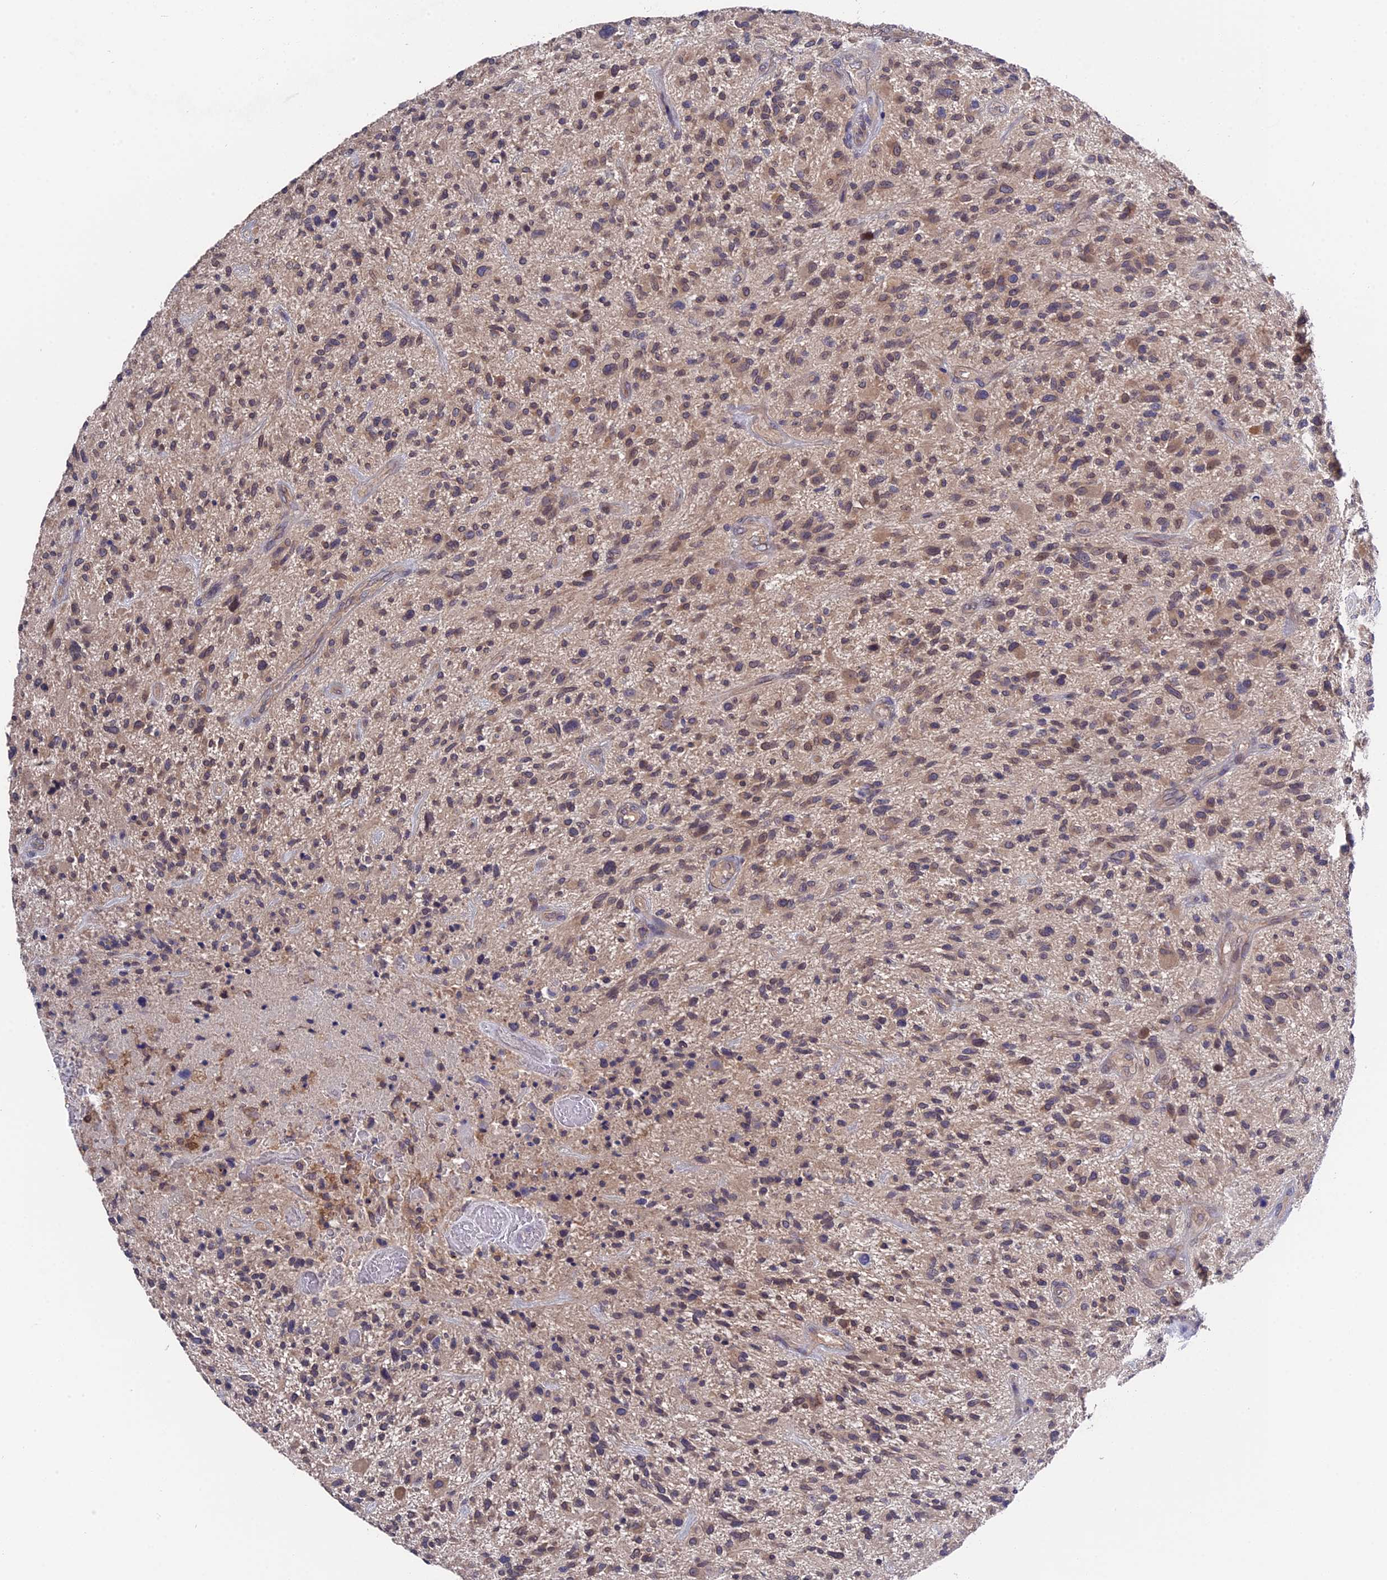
{"staining": {"intensity": "weak", "quantity": "25%-75%", "location": "cytoplasmic/membranous"}, "tissue": "glioma", "cell_type": "Tumor cells", "image_type": "cancer", "snomed": [{"axis": "morphology", "description": "Glioma, malignant, High grade"}, {"axis": "topography", "description": "Brain"}], "caption": "IHC image of human malignant glioma (high-grade) stained for a protein (brown), which shows low levels of weak cytoplasmic/membranous positivity in approximately 25%-75% of tumor cells.", "gene": "ZCCHC2", "patient": {"sex": "male", "age": 47}}